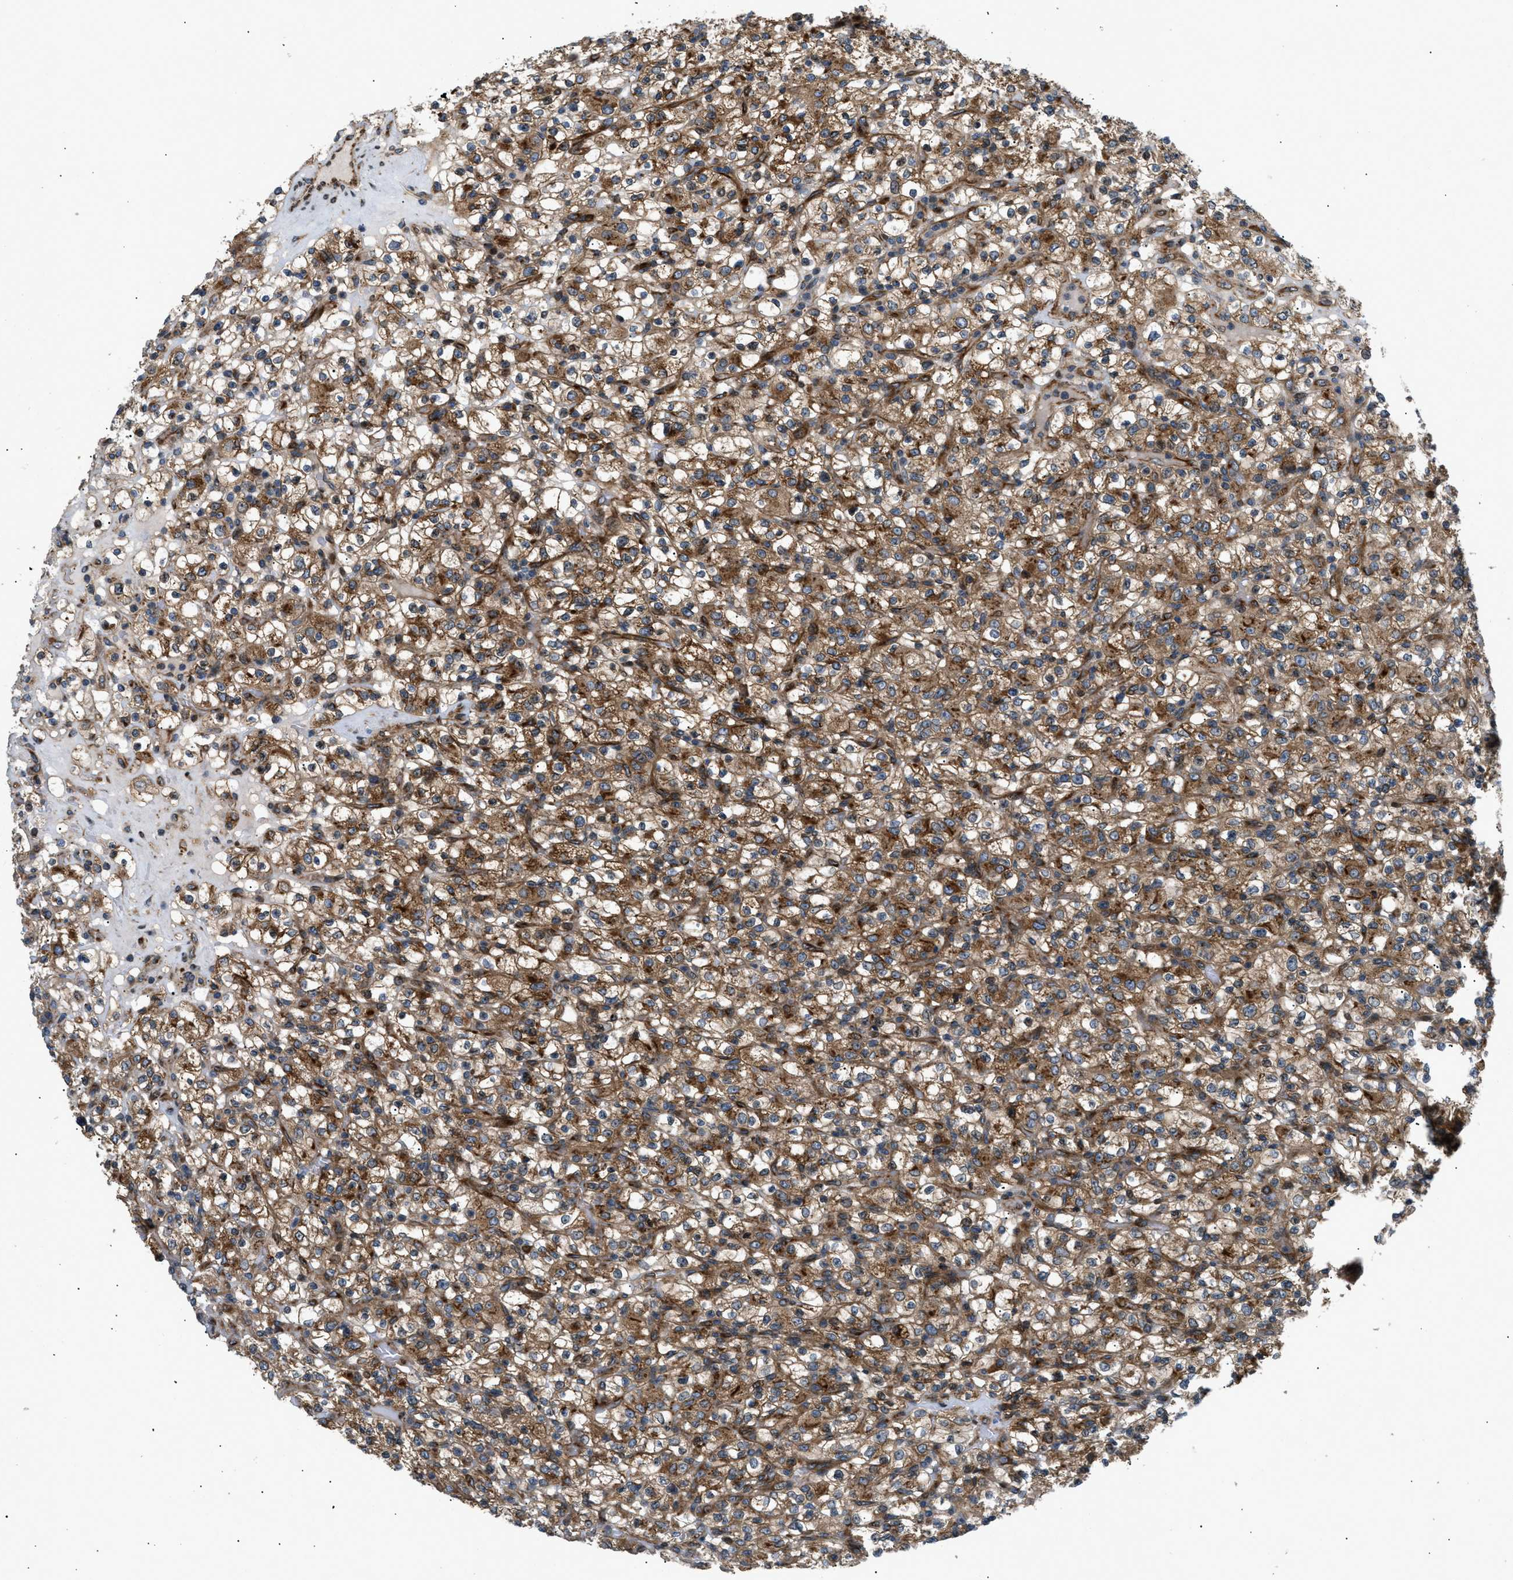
{"staining": {"intensity": "moderate", "quantity": ">75%", "location": "cytoplasmic/membranous"}, "tissue": "renal cancer", "cell_type": "Tumor cells", "image_type": "cancer", "snomed": [{"axis": "morphology", "description": "Normal tissue, NOS"}, {"axis": "morphology", "description": "Adenocarcinoma, NOS"}, {"axis": "topography", "description": "Kidney"}], "caption": "Moderate cytoplasmic/membranous positivity is appreciated in about >75% of tumor cells in renal cancer (adenocarcinoma).", "gene": "LYSMD3", "patient": {"sex": "female", "age": 72}}